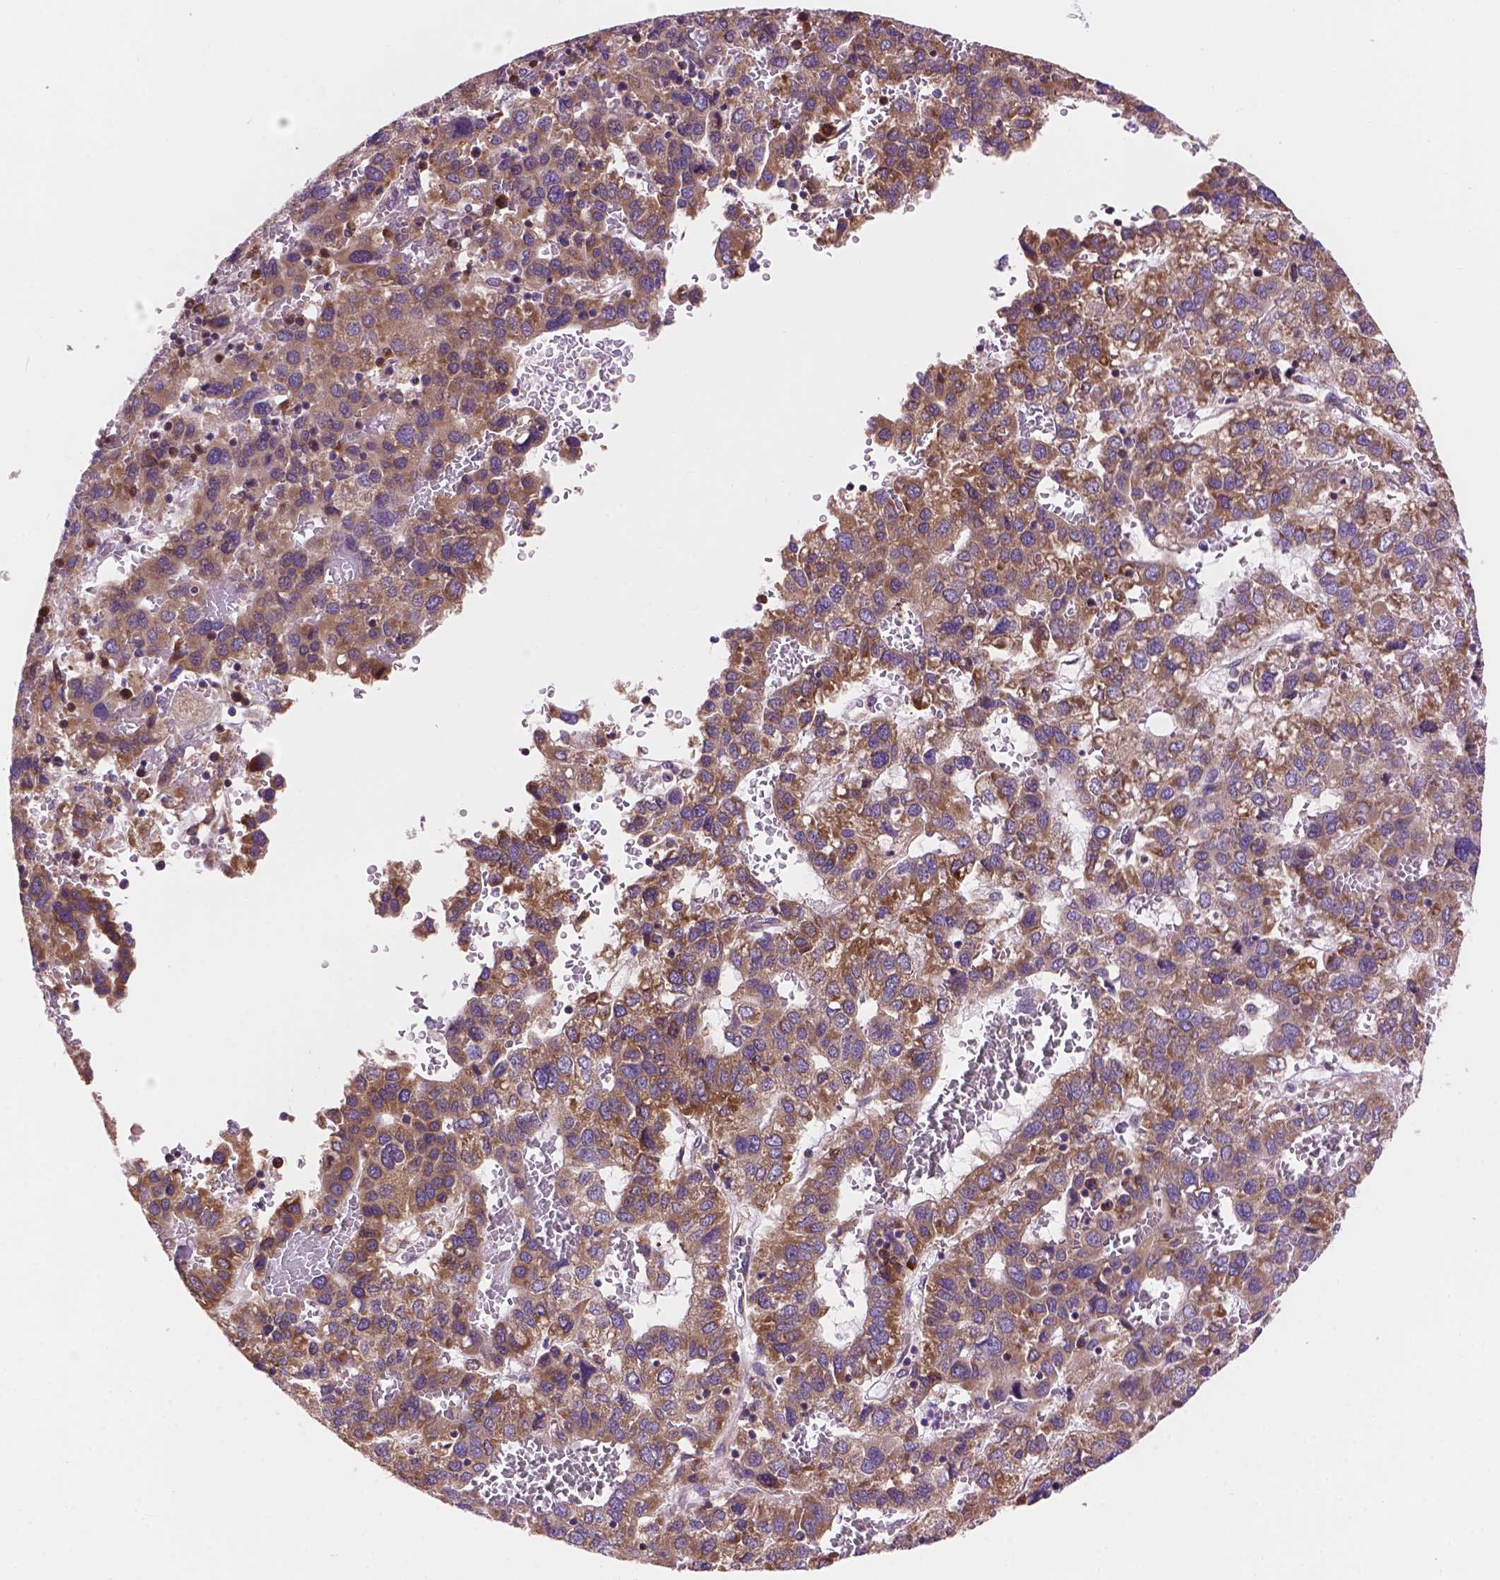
{"staining": {"intensity": "moderate", "quantity": ">75%", "location": "cytoplasmic/membranous"}, "tissue": "liver cancer", "cell_type": "Tumor cells", "image_type": "cancer", "snomed": [{"axis": "morphology", "description": "Carcinoma, Hepatocellular, NOS"}, {"axis": "topography", "description": "Liver"}], "caption": "Immunohistochemistry (DAB (3,3'-diaminobenzidine)) staining of human liver hepatocellular carcinoma shows moderate cytoplasmic/membranous protein positivity in about >75% of tumor cells. (DAB (3,3'-diaminobenzidine) = brown stain, brightfield microscopy at high magnification).", "gene": "RPL37A", "patient": {"sex": "male", "age": 69}}